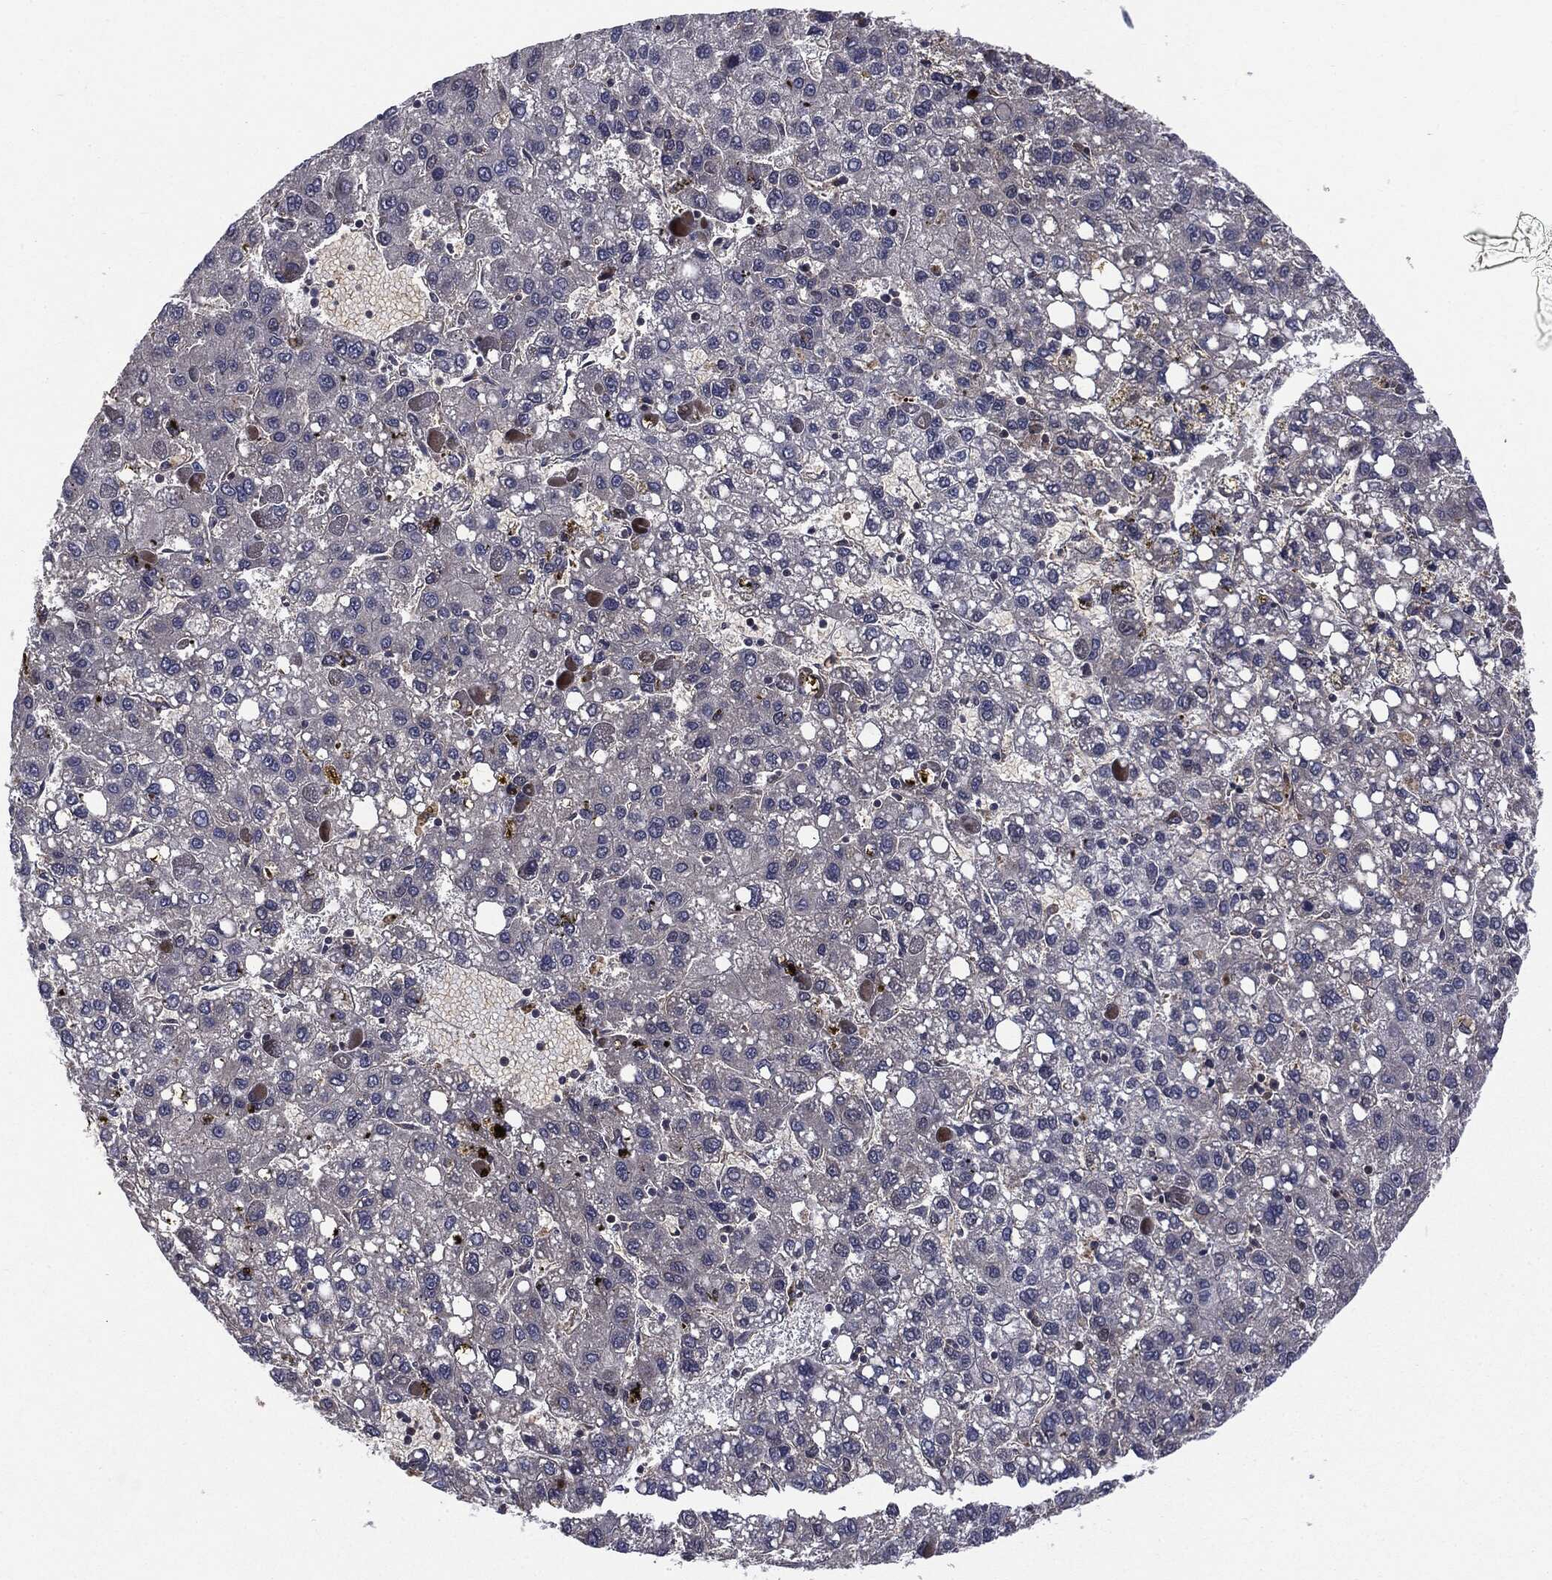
{"staining": {"intensity": "negative", "quantity": "none", "location": "none"}, "tissue": "liver cancer", "cell_type": "Tumor cells", "image_type": "cancer", "snomed": [{"axis": "morphology", "description": "Carcinoma, Hepatocellular, NOS"}, {"axis": "topography", "description": "Liver"}], "caption": "This is an immunohistochemistry micrograph of human hepatocellular carcinoma (liver). There is no expression in tumor cells.", "gene": "PTPA", "patient": {"sex": "female", "age": 82}}